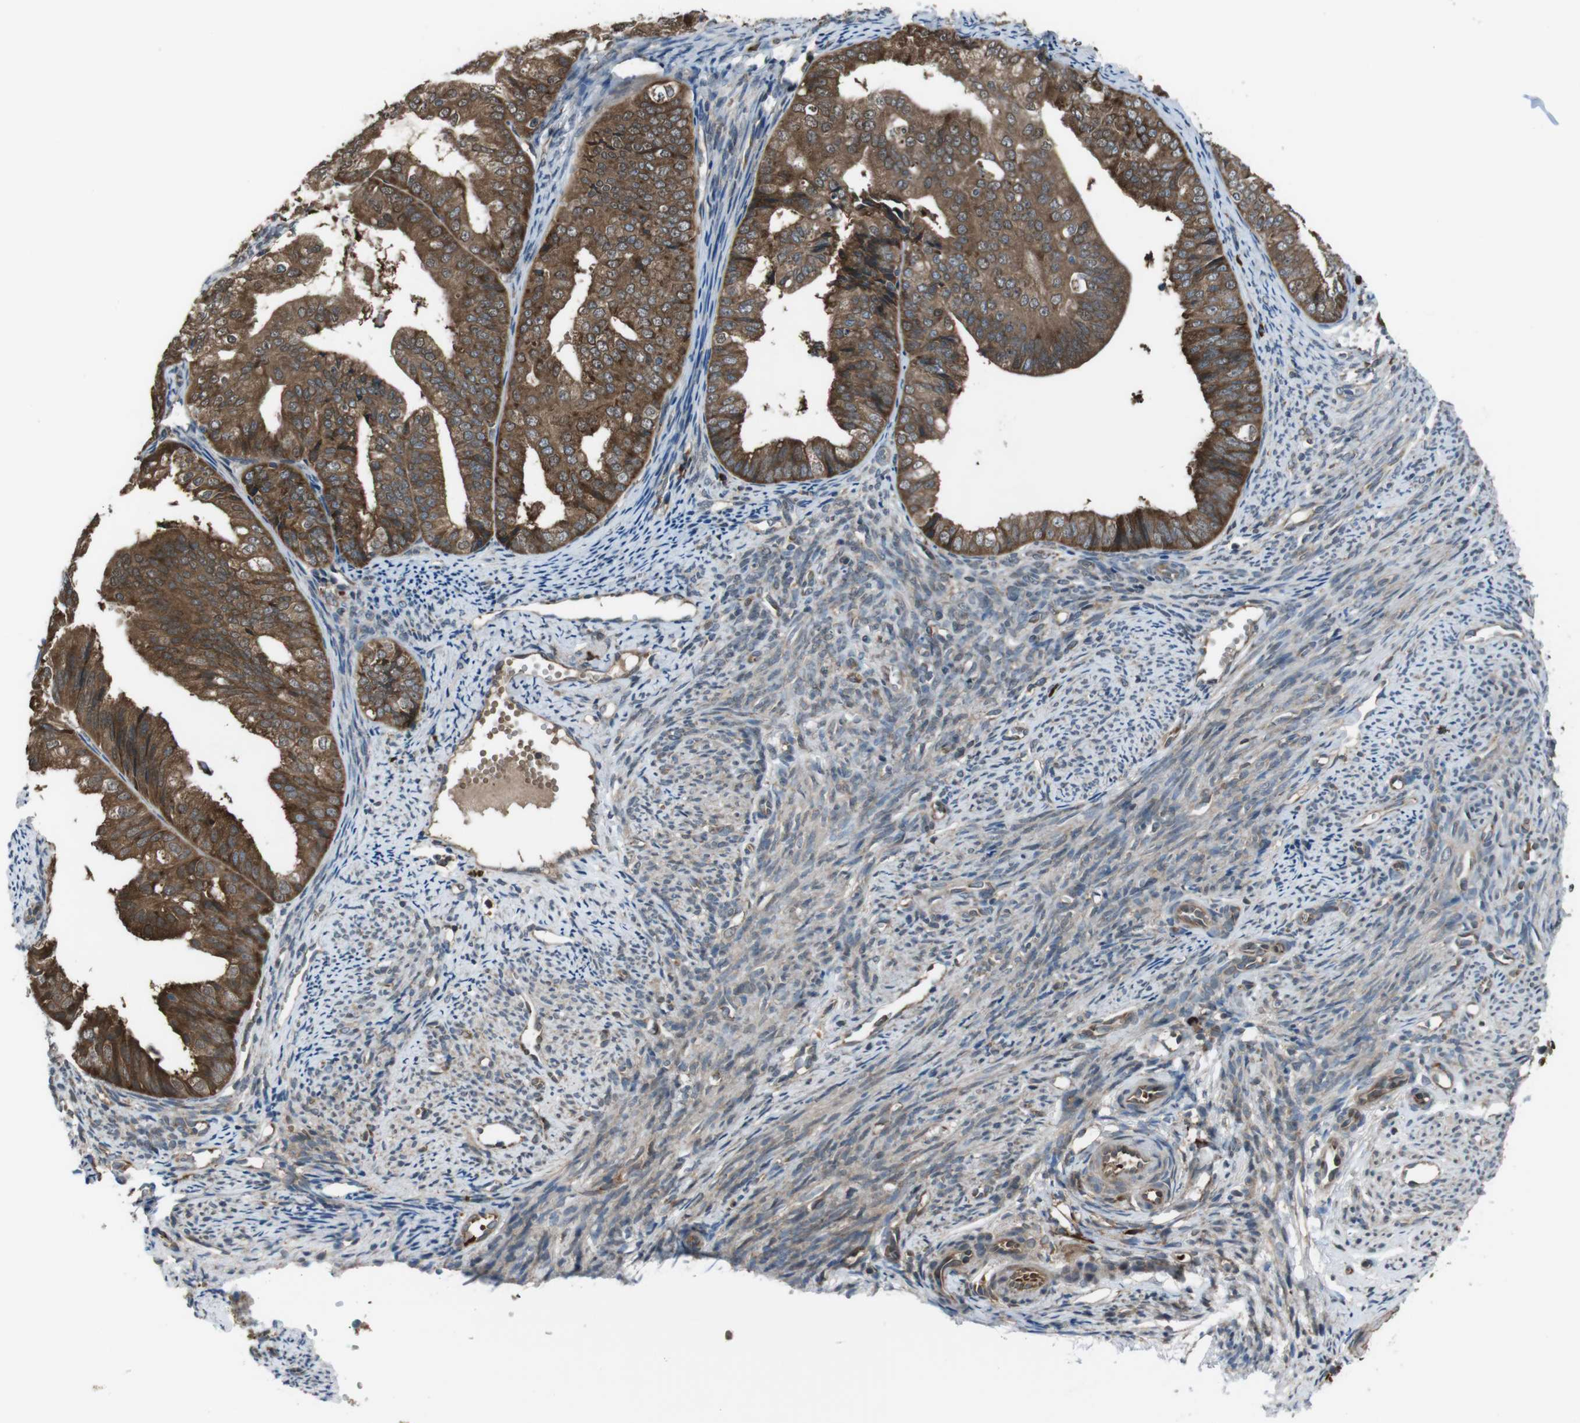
{"staining": {"intensity": "strong", "quantity": ">75%", "location": "cytoplasmic/membranous"}, "tissue": "endometrial cancer", "cell_type": "Tumor cells", "image_type": "cancer", "snomed": [{"axis": "morphology", "description": "Adenocarcinoma, NOS"}, {"axis": "topography", "description": "Endometrium"}], "caption": "The image shows a brown stain indicating the presence of a protein in the cytoplasmic/membranous of tumor cells in endometrial adenocarcinoma.", "gene": "SSR3", "patient": {"sex": "female", "age": 63}}